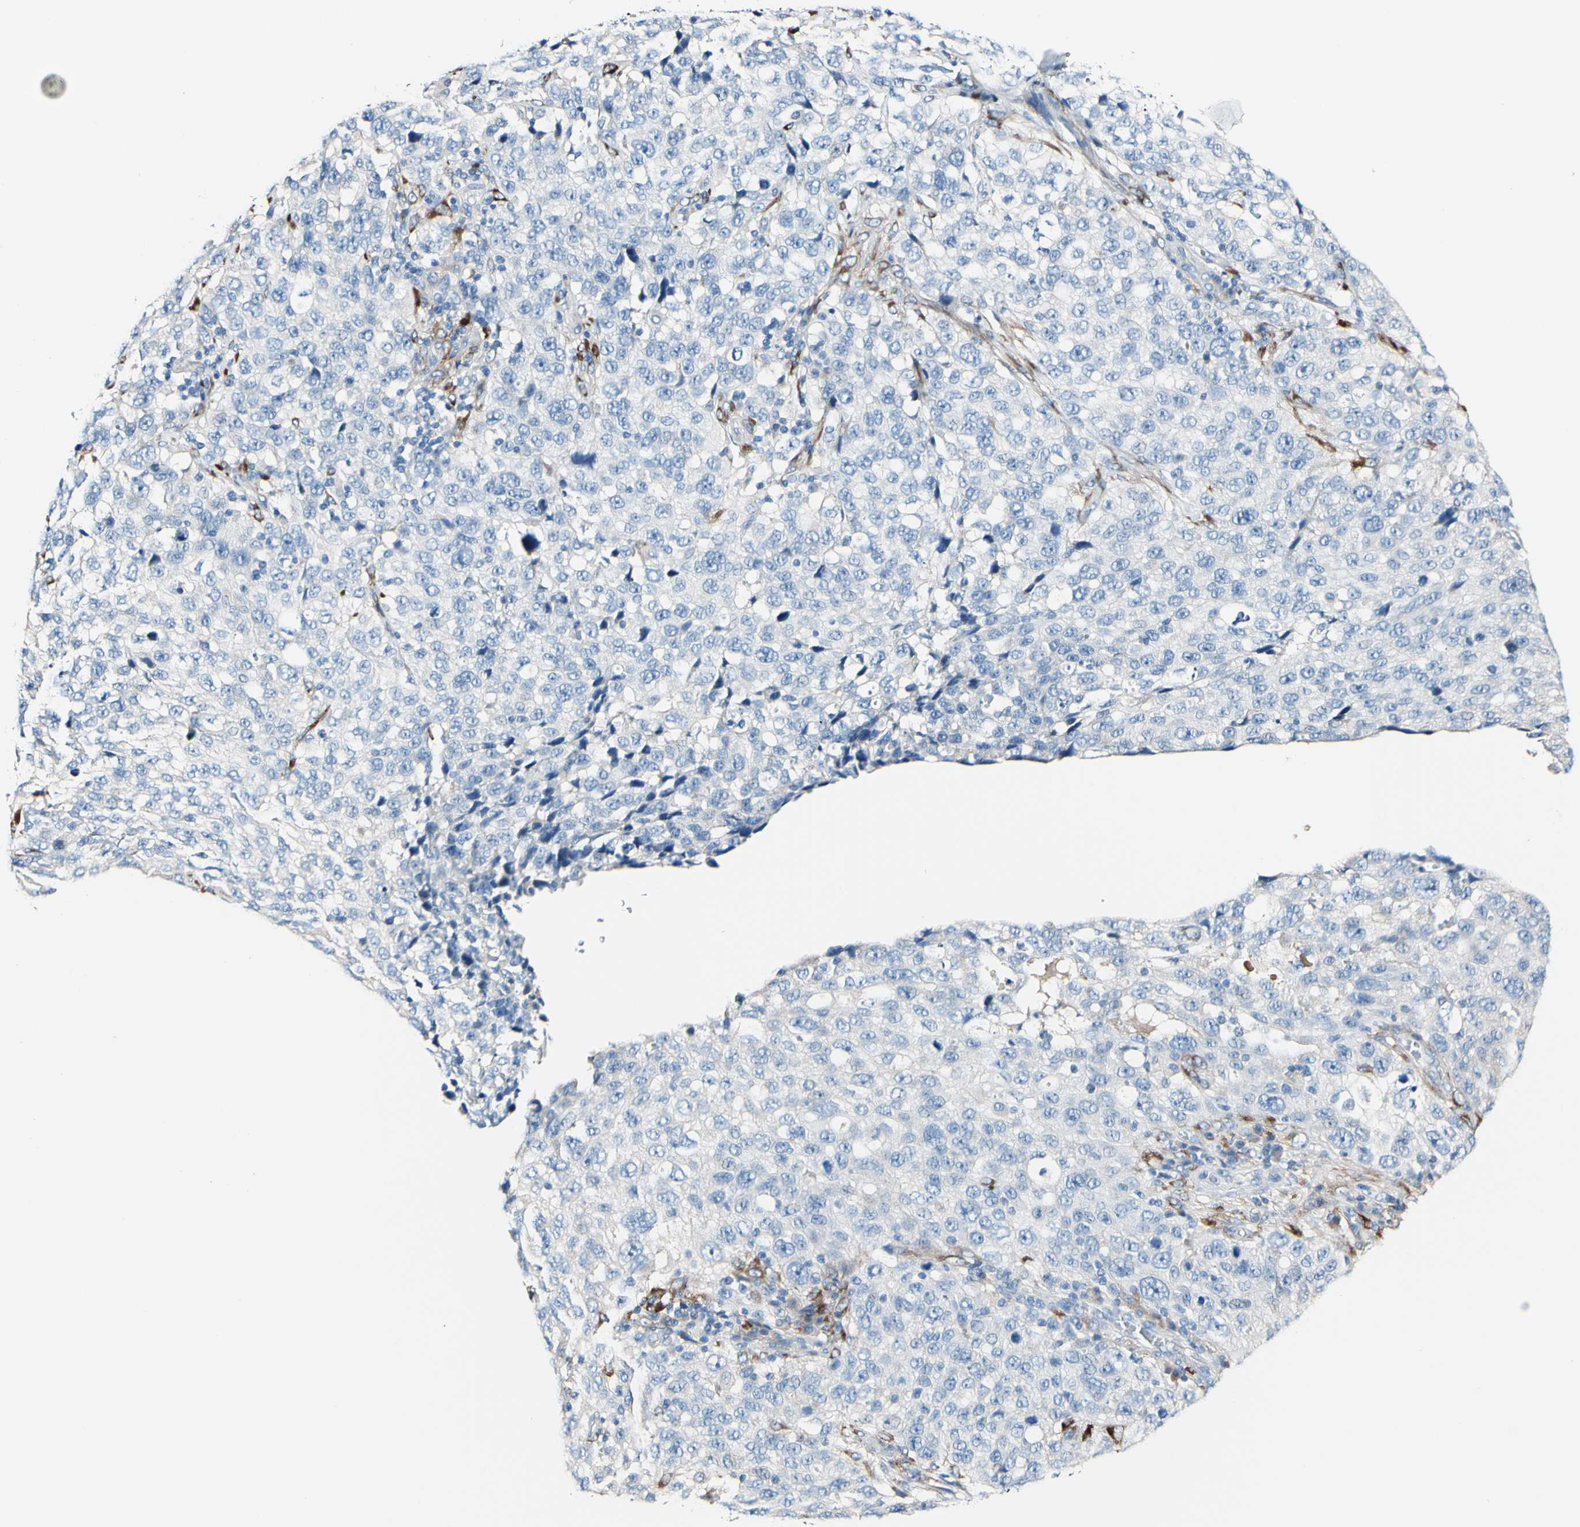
{"staining": {"intensity": "negative", "quantity": "none", "location": "none"}, "tissue": "stomach cancer", "cell_type": "Tumor cells", "image_type": "cancer", "snomed": [{"axis": "morphology", "description": "Normal tissue, NOS"}, {"axis": "morphology", "description": "Adenocarcinoma, NOS"}, {"axis": "topography", "description": "Stomach"}], "caption": "Micrograph shows no protein expression in tumor cells of adenocarcinoma (stomach) tissue.", "gene": "COL6A3", "patient": {"sex": "male", "age": 48}}